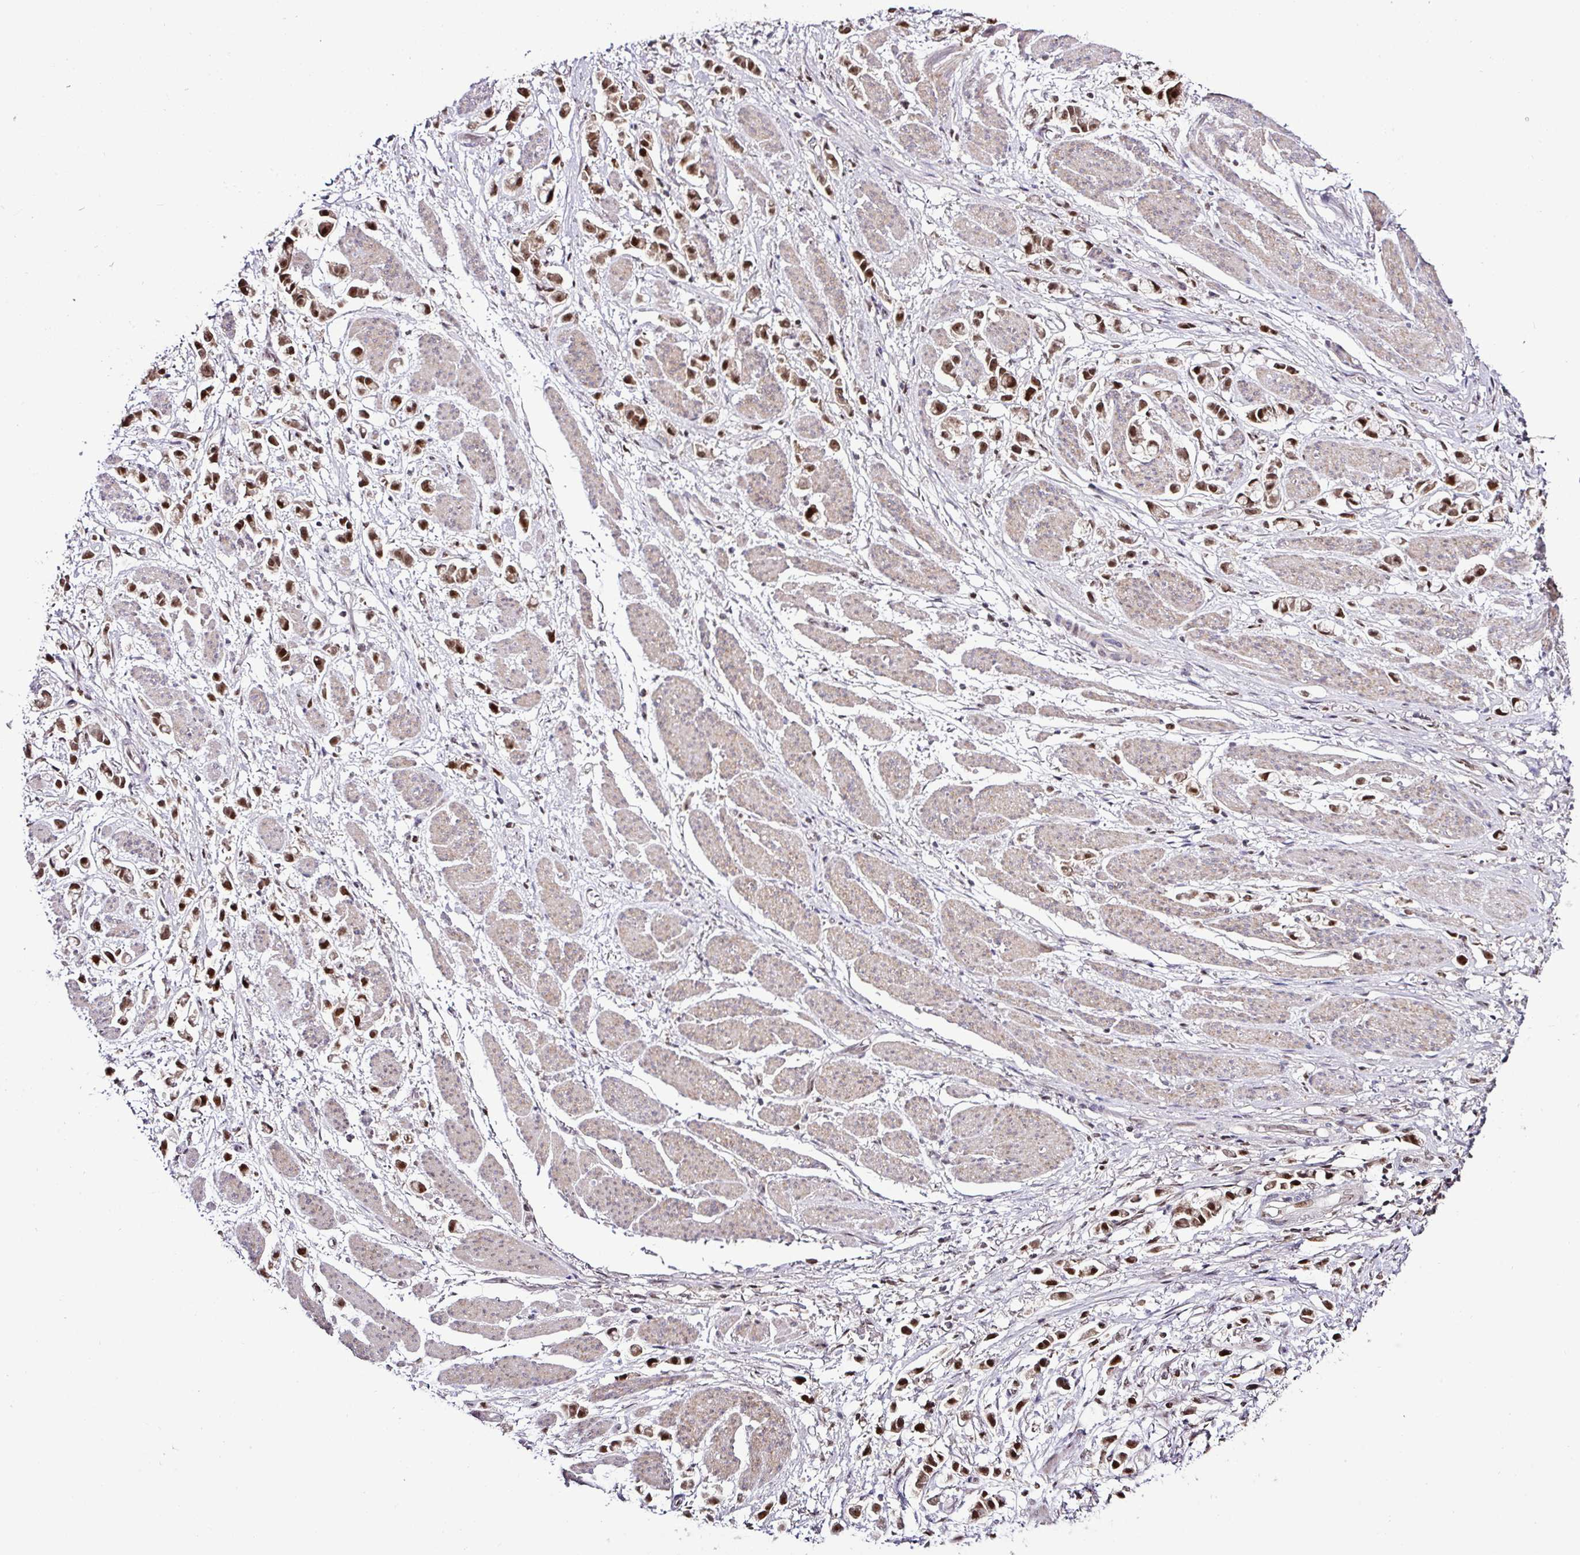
{"staining": {"intensity": "strong", "quantity": ">75%", "location": "nuclear"}, "tissue": "stomach cancer", "cell_type": "Tumor cells", "image_type": "cancer", "snomed": [{"axis": "morphology", "description": "Adenocarcinoma, NOS"}, {"axis": "topography", "description": "Stomach"}], "caption": "Strong nuclear expression for a protein is identified in about >75% of tumor cells of stomach cancer (adenocarcinoma) using immunohistochemistry.", "gene": "KLF16", "patient": {"sex": "female", "age": 81}}